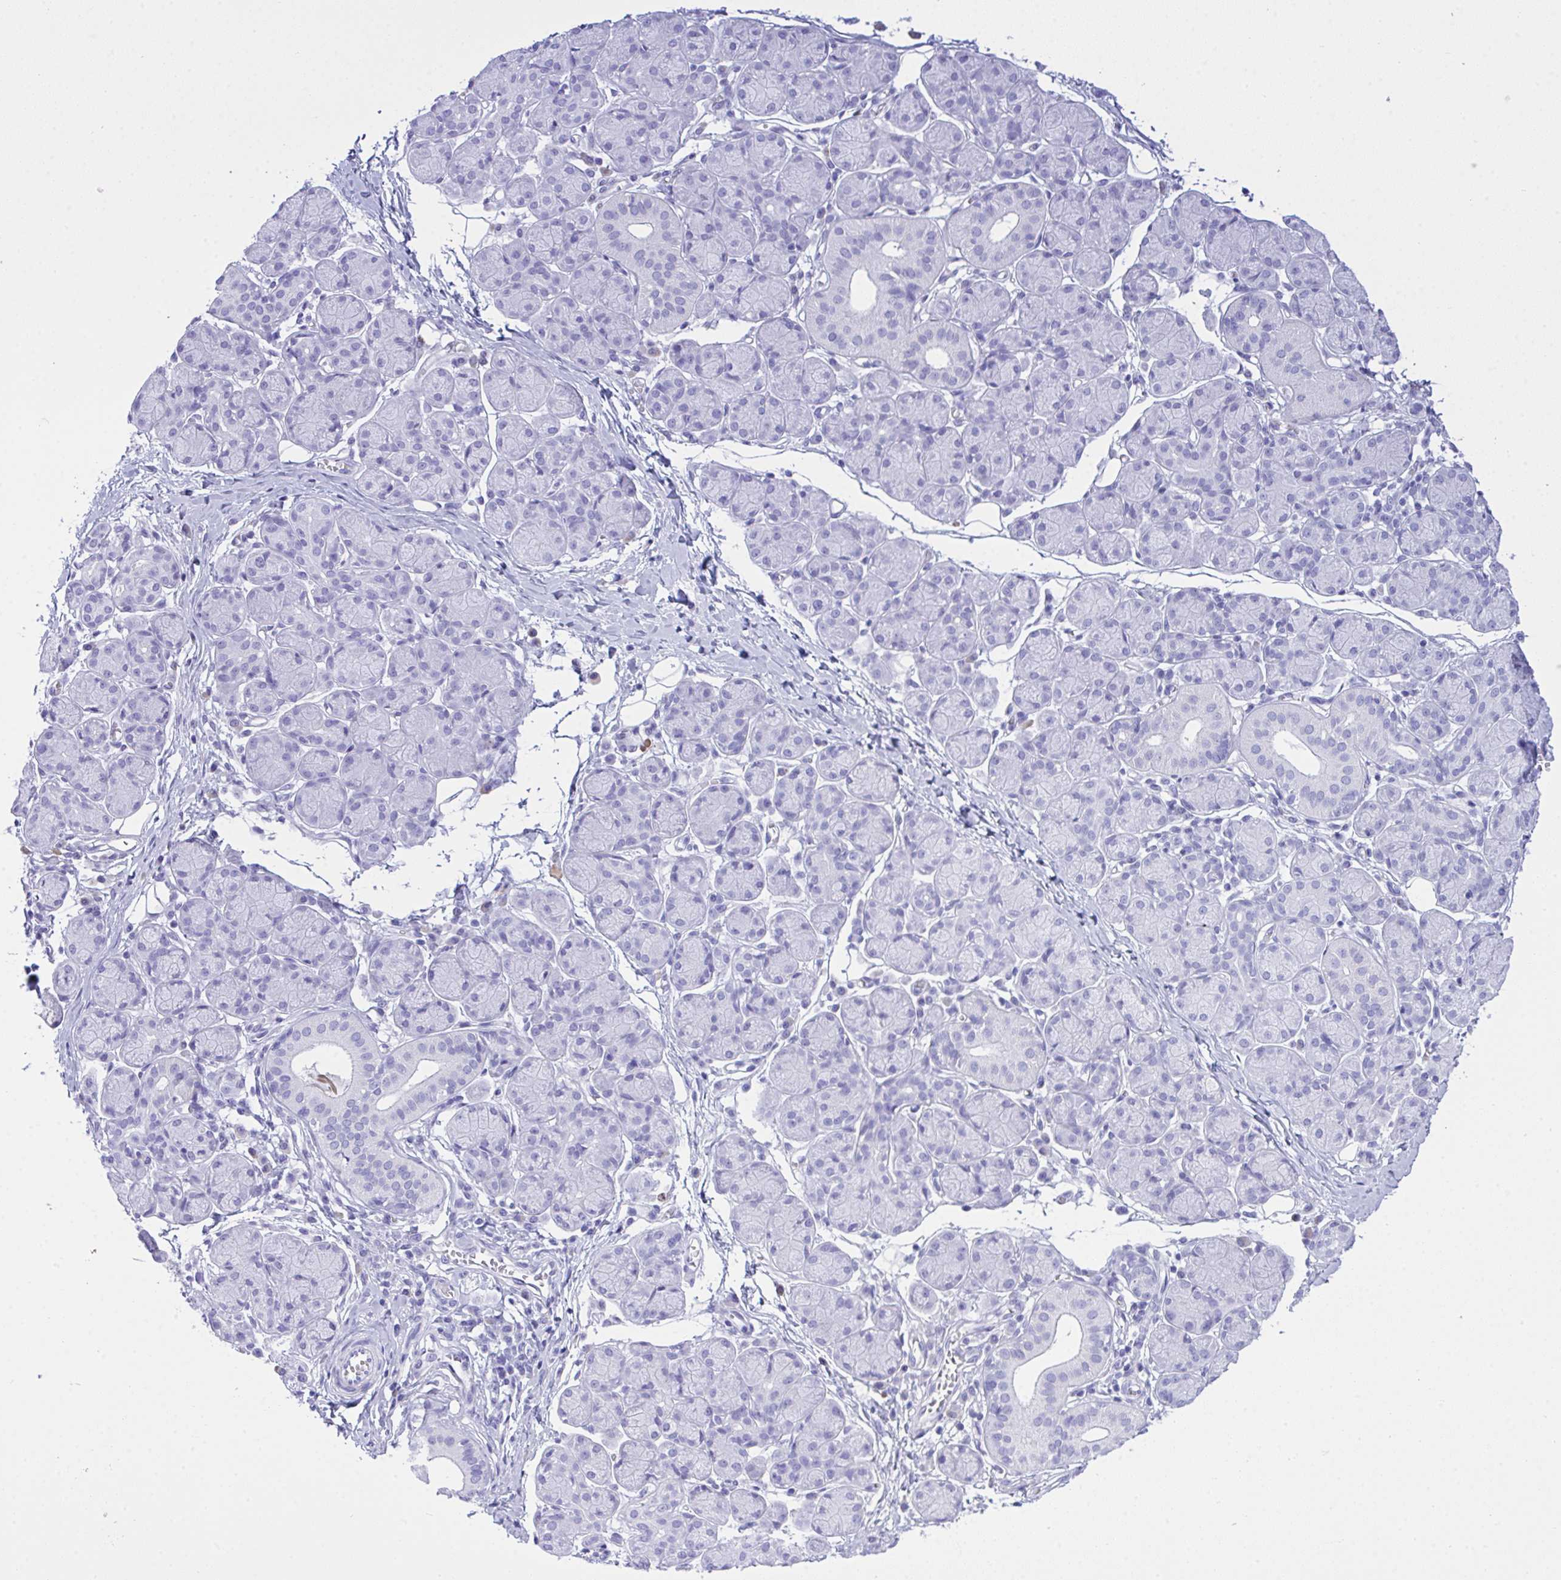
{"staining": {"intensity": "negative", "quantity": "none", "location": "none"}, "tissue": "salivary gland", "cell_type": "Glandular cells", "image_type": "normal", "snomed": [{"axis": "morphology", "description": "Normal tissue, NOS"}, {"axis": "morphology", "description": "Inflammation, NOS"}, {"axis": "topography", "description": "Lymph node"}, {"axis": "topography", "description": "Salivary gland"}], "caption": "This is a photomicrograph of IHC staining of normal salivary gland, which shows no positivity in glandular cells.", "gene": "AKR1D1", "patient": {"sex": "male", "age": 3}}